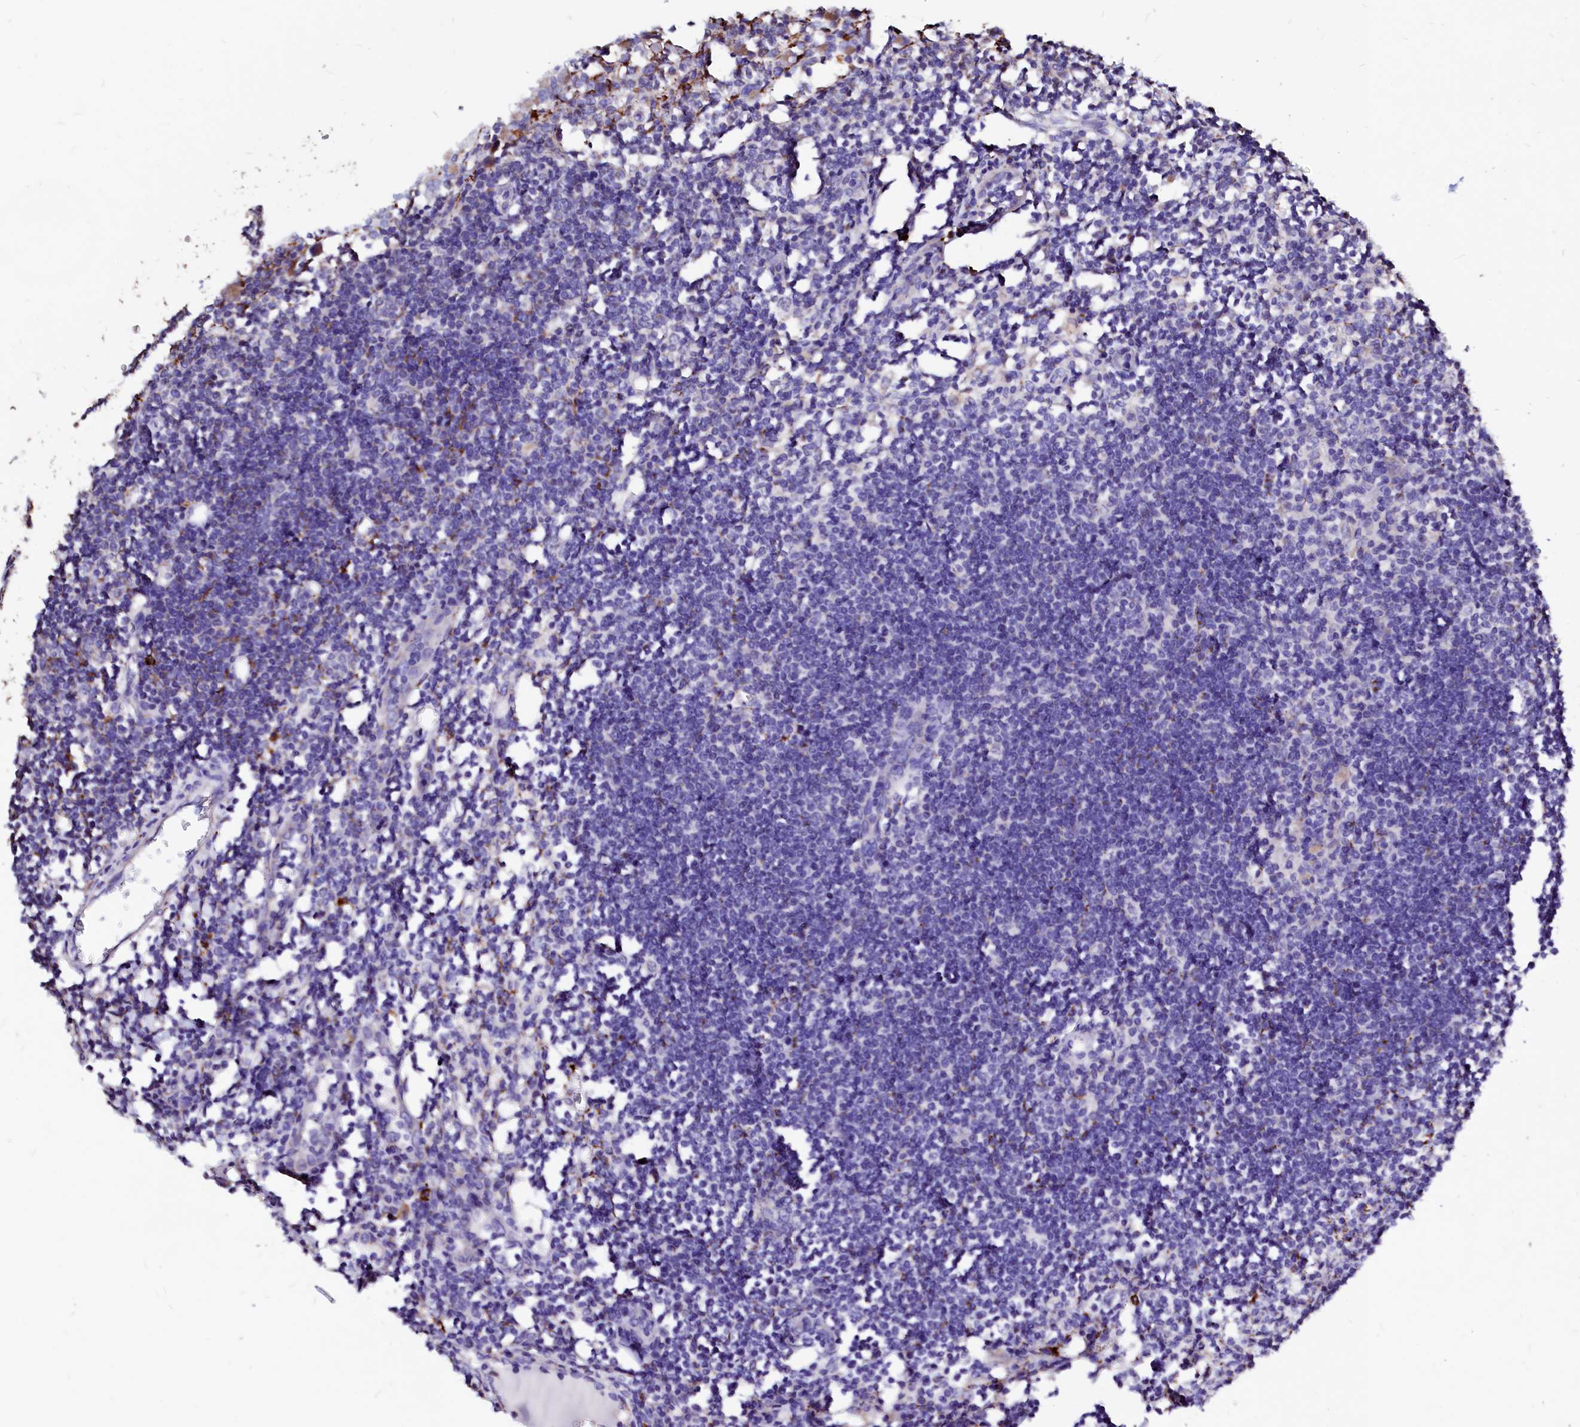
{"staining": {"intensity": "strong", "quantity": "<25%", "location": "cytoplasmic/membranous"}, "tissue": "lymph node", "cell_type": "Germinal center cells", "image_type": "normal", "snomed": [{"axis": "morphology", "description": "Normal tissue, NOS"}, {"axis": "morphology", "description": "Malignant melanoma, Metastatic site"}, {"axis": "topography", "description": "Lymph node"}], "caption": "Lymph node stained with DAB (3,3'-diaminobenzidine) IHC displays medium levels of strong cytoplasmic/membranous staining in approximately <25% of germinal center cells.", "gene": "MAOB", "patient": {"sex": "male", "age": 41}}